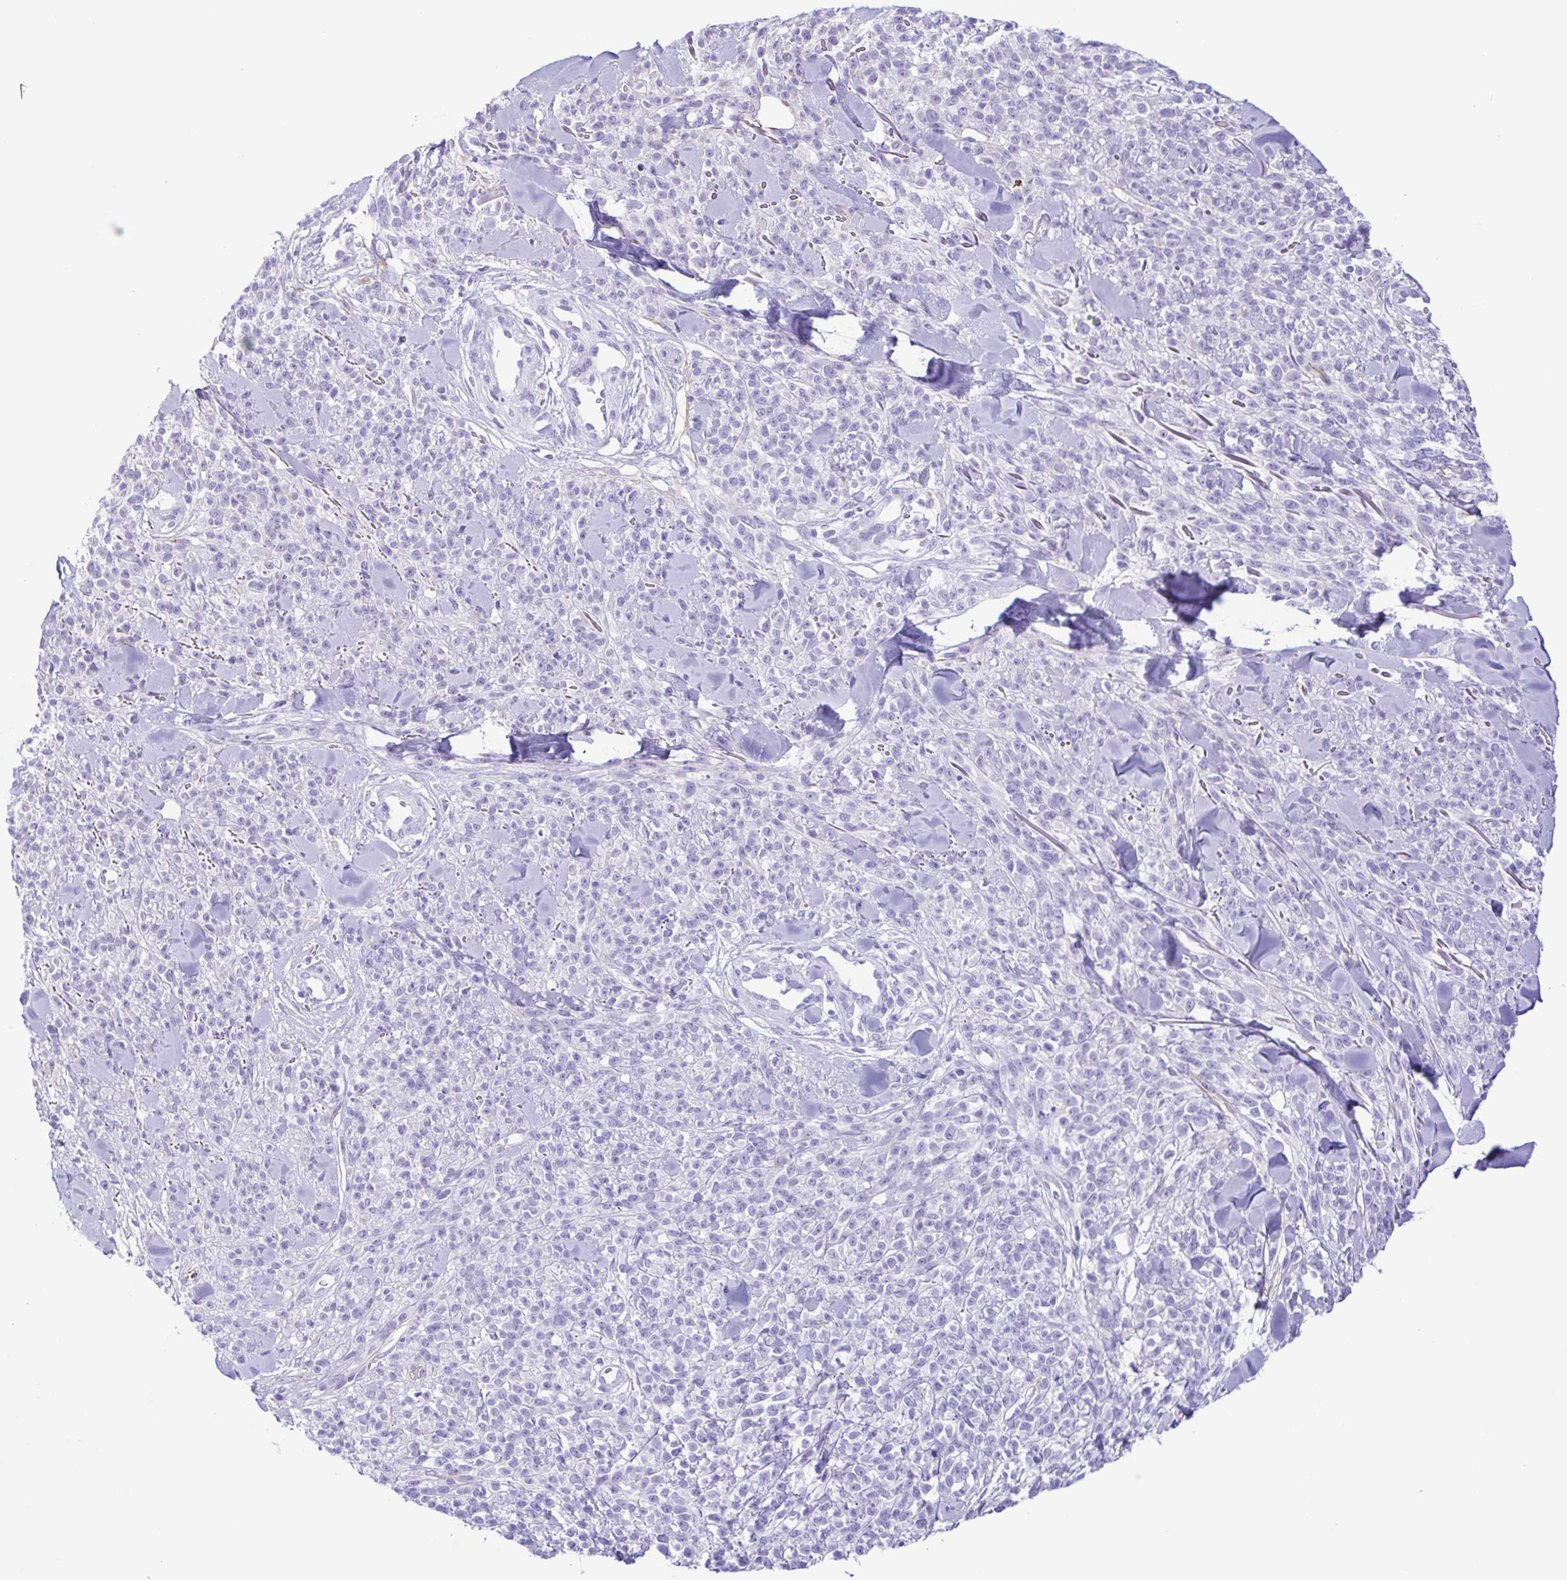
{"staining": {"intensity": "negative", "quantity": "none", "location": "none"}, "tissue": "melanoma", "cell_type": "Tumor cells", "image_type": "cancer", "snomed": [{"axis": "morphology", "description": "Malignant melanoma, NOS"}, {"axis": "topography", "description": "Skin"}, {"axis": "topography", "description": "Skin of trunk"}], "caption": "A histopathology image of human melanoma is negative for staining in tumor cells.", "gene": "PAK3", "patient": {"sex": "male", "age": 74}}